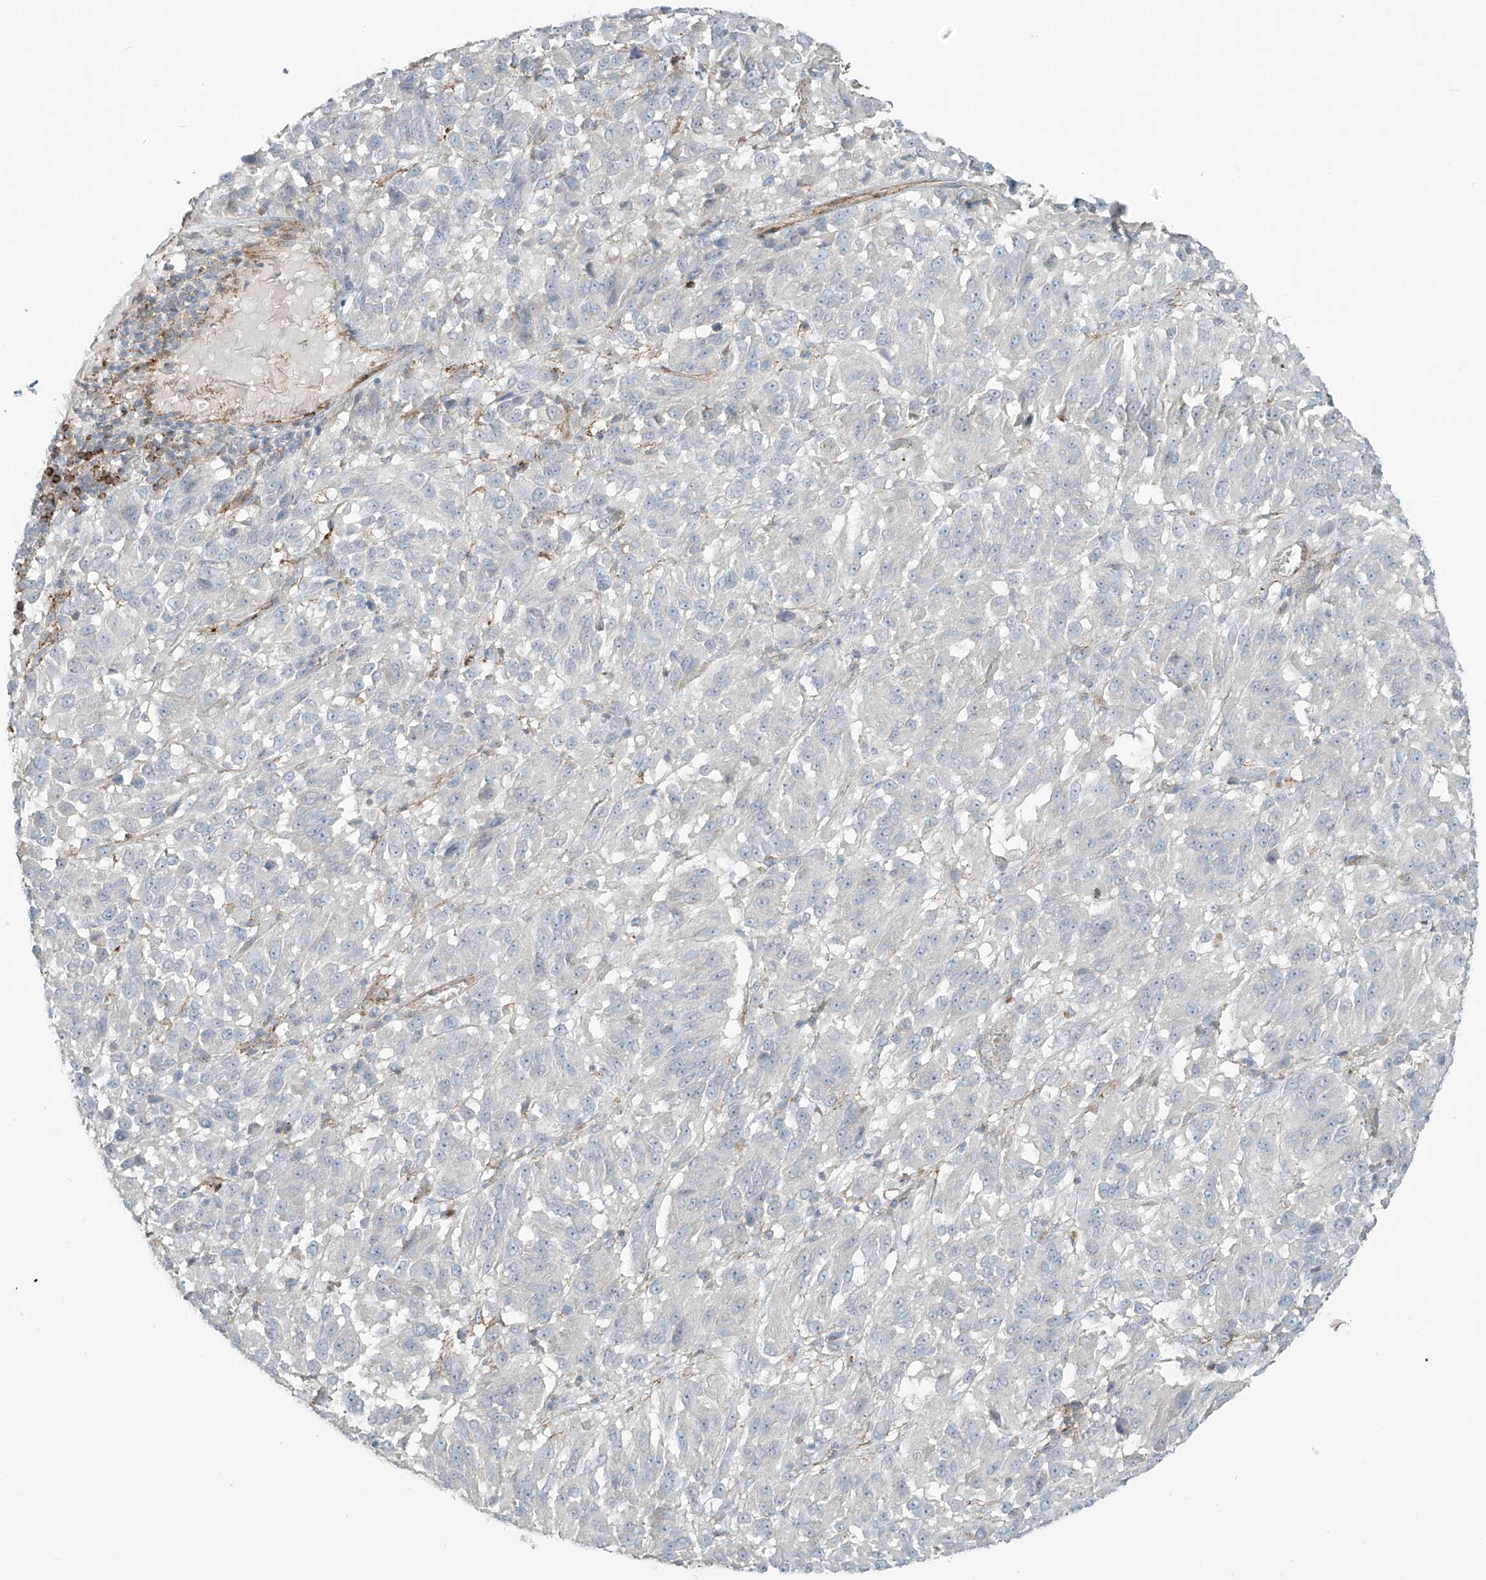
{"staining": {"intensity": "negative", "quantity": "none", "location": "none"}, "tissue": "melanoma", "cell_type": "Tumor cells", "image_type": "cancer", "snomed": [{"axis": "morphology", "description": "Malignant melanoma, Metastatic site"}, {"axis": "topography", "description": "Lung"}], "caption": "Immunohistochemical staining of malignant melanoma (metastatic site) exhibits no significant staining in tumor cells.", "gene": "SLC9A2", "patient": {"sex": "male", "age": 64}}